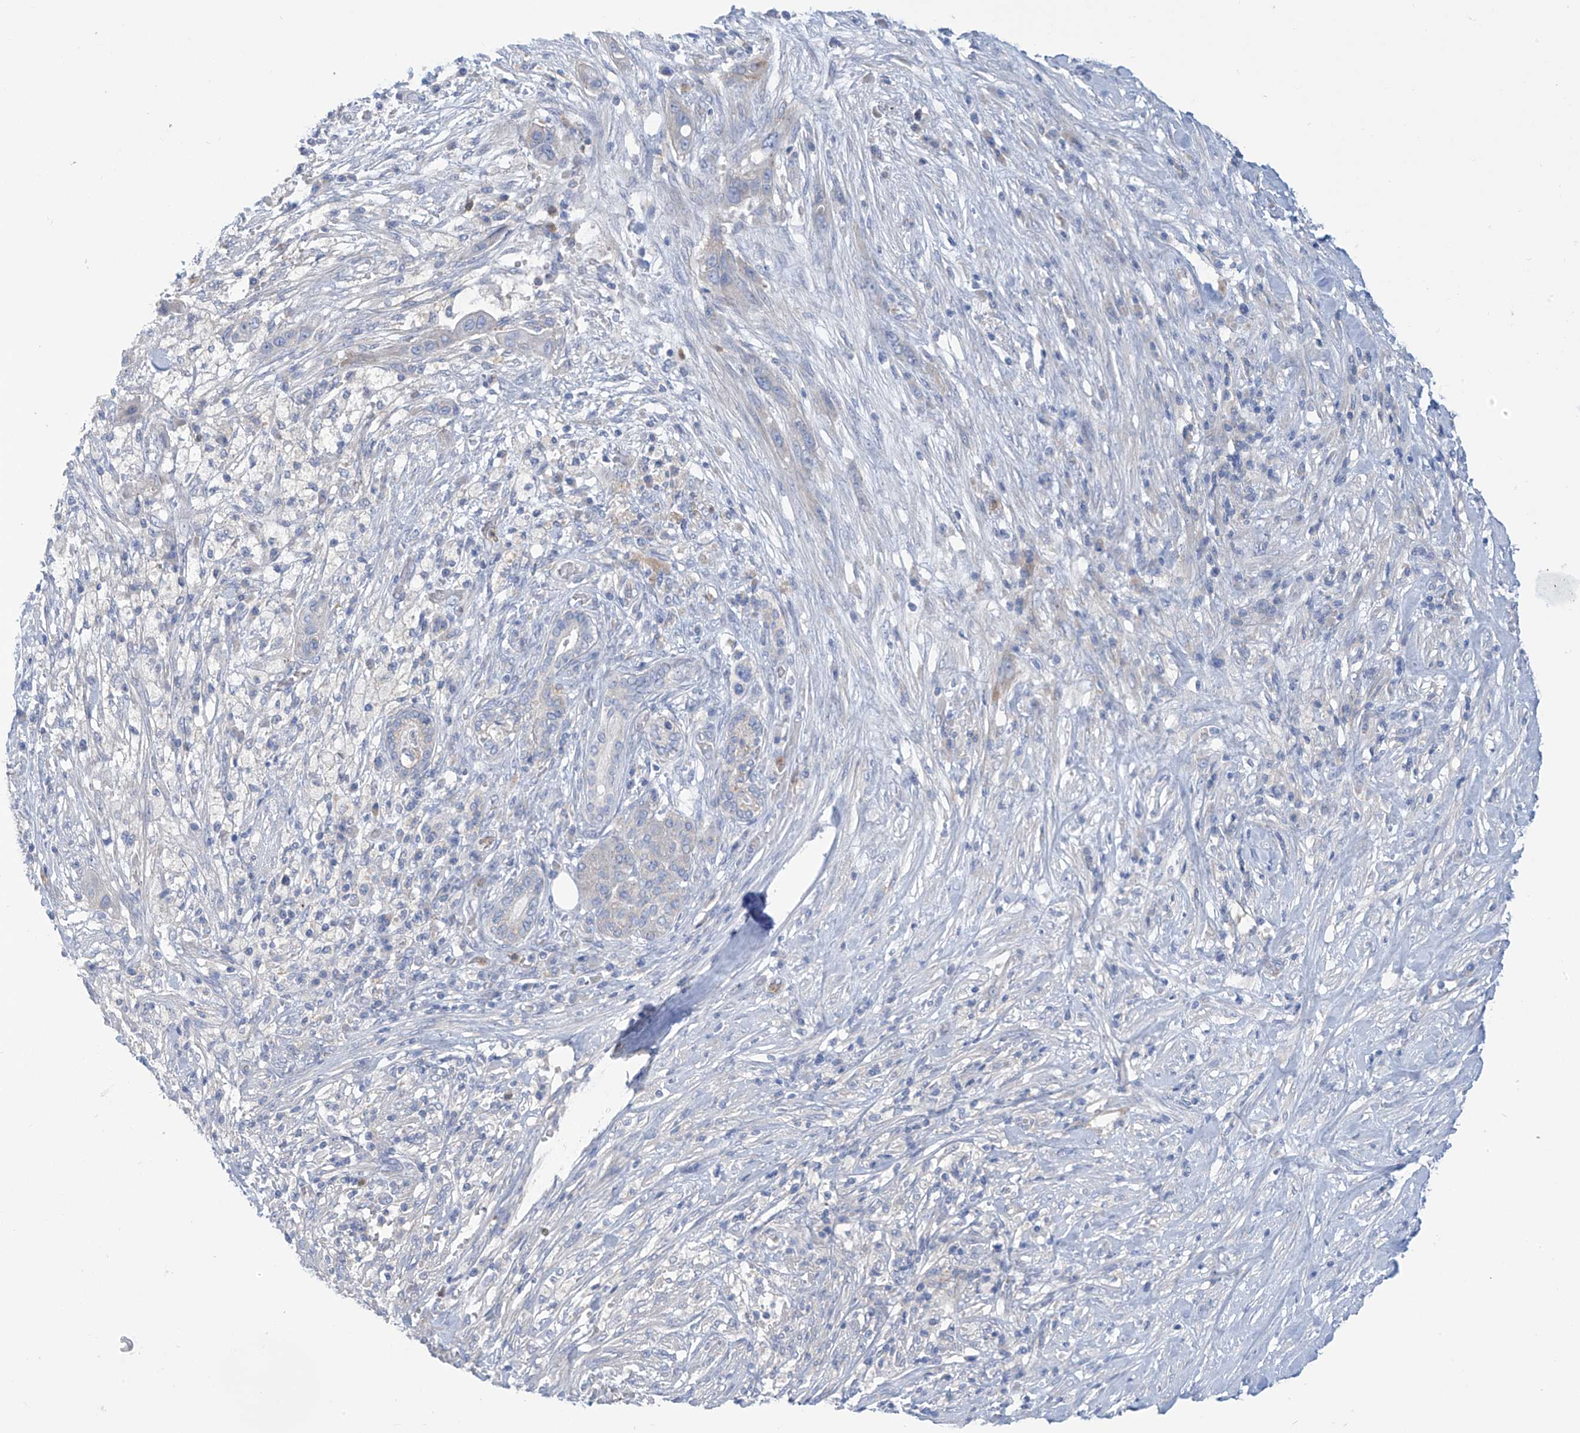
{"staining": {"intensity": "negative", "quantity": "none", "location": "none"}, "tissue": "pancreatic cancer", "cell_type": "Tumor cells", "image_type": "cancer", "snomed": [{"axis": "morphology", "description": "Adenocarcinoma, NOS"}, {"axis": "topography", "description": "Pancreas"}], "caption": "Immunohistochemistry (IHC) histopathology image of neoplastic tissue: pancreatic cancer (adenocarcinoma) stained with DAB (3,3'-diaminobenzidine) demonstrates no significant protein expression in tumor cells. Brightfield microscopy of immunohistochemistry stained with DAB (3,3'-diaminobenzidine) (brown) and hematoxylin (blue), captured at high magnification.", "gene": "FABP2", "patient": {"sex": "female", "age": 73}}